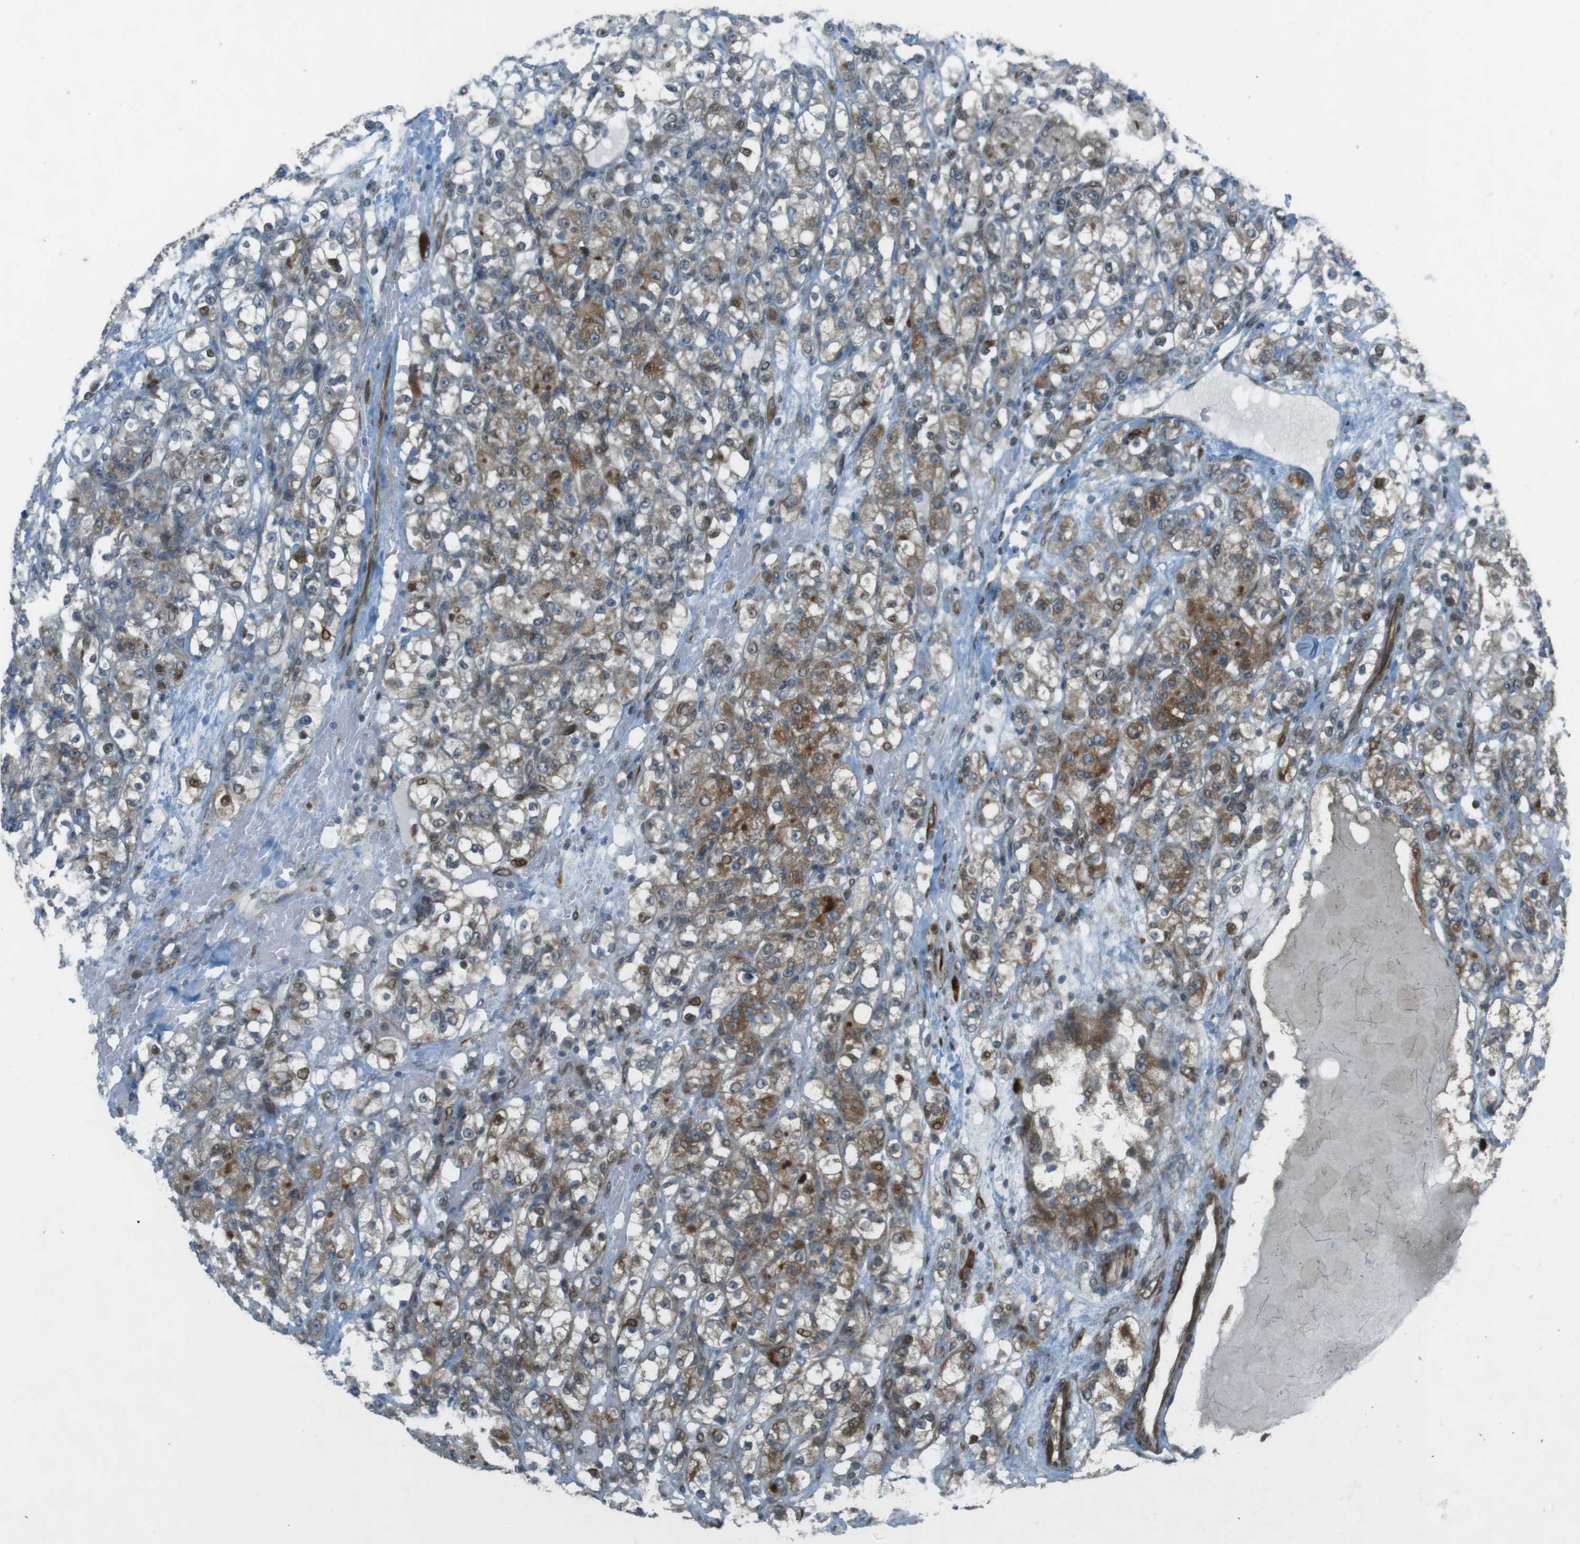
{"staining": {"intensity": "moderate", "quantity": "25%-75%", "location": "cytoplasmic/membranous"}, "tissue": "renal cancer", "cell_type": "Tumor cells", "image_type": "cancer", "snomed": [{"axis": "morphology", "description": "Normal tissue, NOS"}, {"axis": "morphology", "description": "Adenocarcinoma, NOS"}, {"axis": "topography", "description": "Kidney"}], "caption": "Immunohistochemistry micrograph of human renal cancer (adenocarcinoma) stained for a protein (brown), which shows medium levels of moderate cytoplasmic/membranous positivity in approximately 25%-75% of tumor cells.", "gene": "ZNF330", "patient": {"sex": "male", "age": 61}}